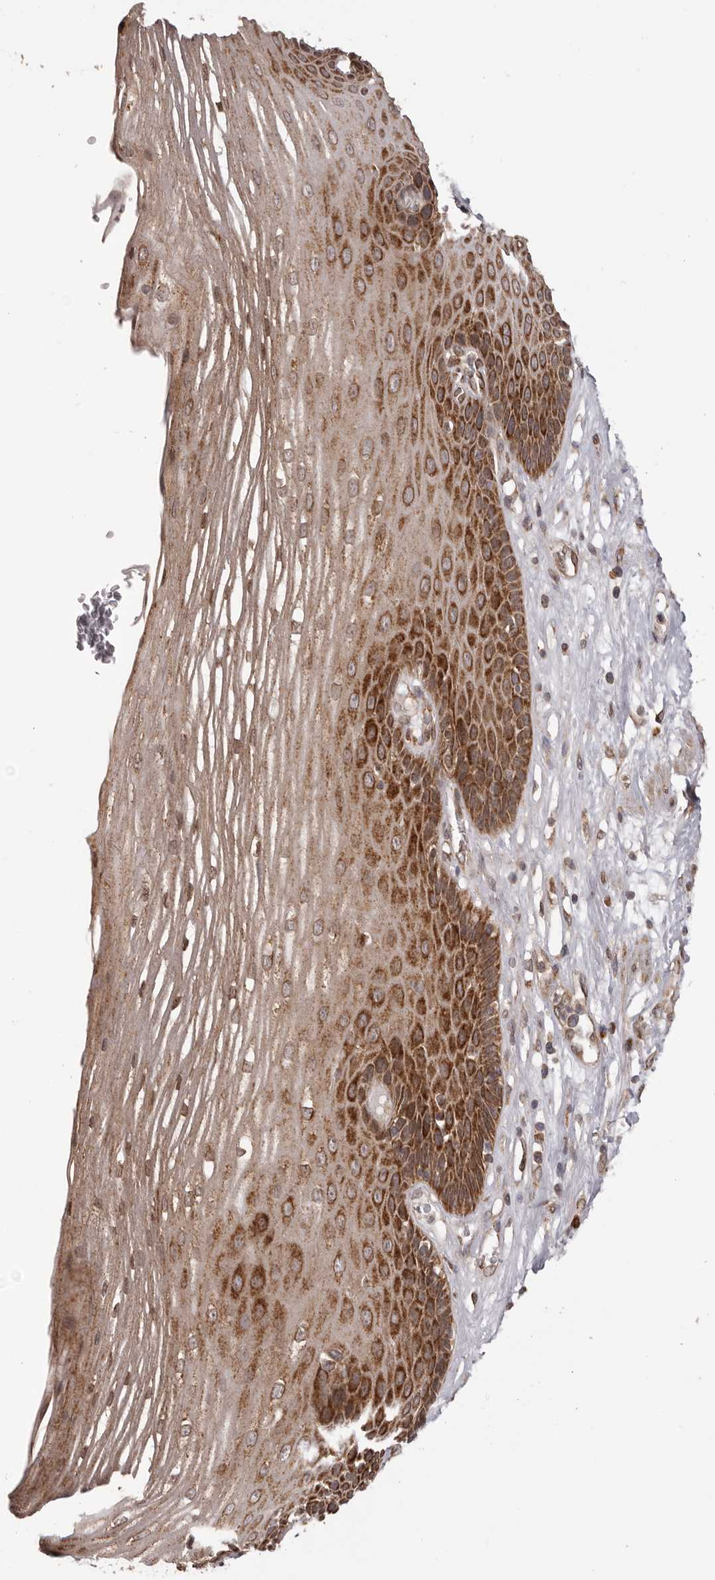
{"staining": {"intensity": "strong", "quantity": ">75%", "location": "cytoplasmic/membranous"}, "tissue": "esophagus", "cell_type": "Squamous epithelial cells", "image_type": "normal", "snomed": [{"axis": "morphology", "description": "Normal tissue, NOS"}, {"axis": "topography", "description": "Esophagus"}], "caption": "Normal esophagus shows strong cytoplasmic/membranous expression in about >75% of squamous epithelial cells, visualized by immunohistochemistry.", "gene": "CHRM2", "patient": {"sex": "male", "age": 62}}